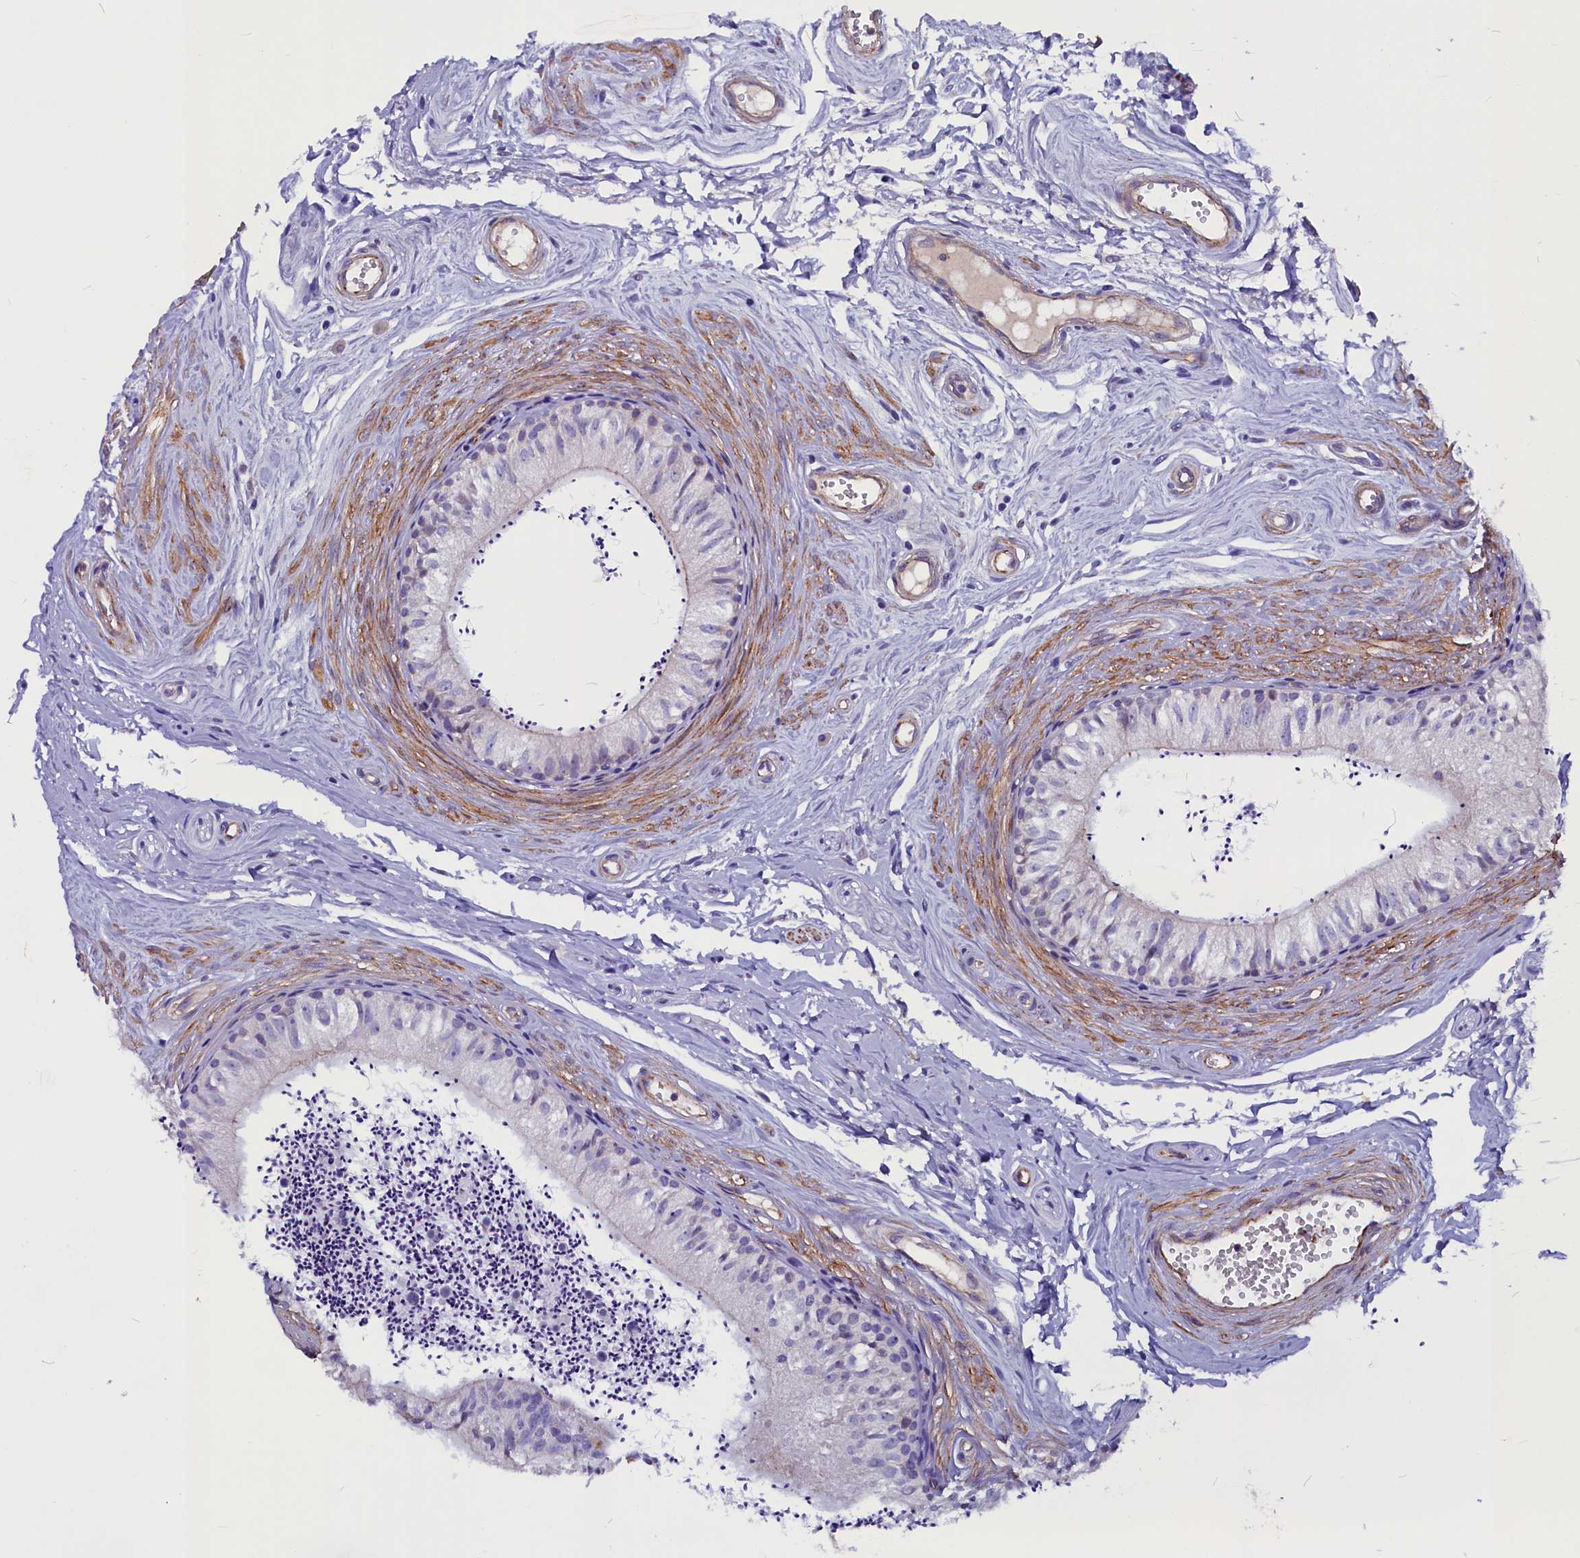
{"staining": {"intensity": "negative", "quantity": "none", "location": "none"}, "tissue": "epididymis", "cell_type": "Glandular cells", "image_type": "normal", "snomed": [{"axis": "morphology", "description": "Normal tissue, NOS"}, {"axis": "topography", "description": "Epididymis"}], "caption": "The immunohistochemistry (IHC) histopathology image has no significant positivity in glandular cells of epididymis. The staining is performed using DAB brown chromogen with nuclei counter-stained in using hematoxylin.", "gene": "ZNF749", "patient": {"sex": "male", "age": 56}}